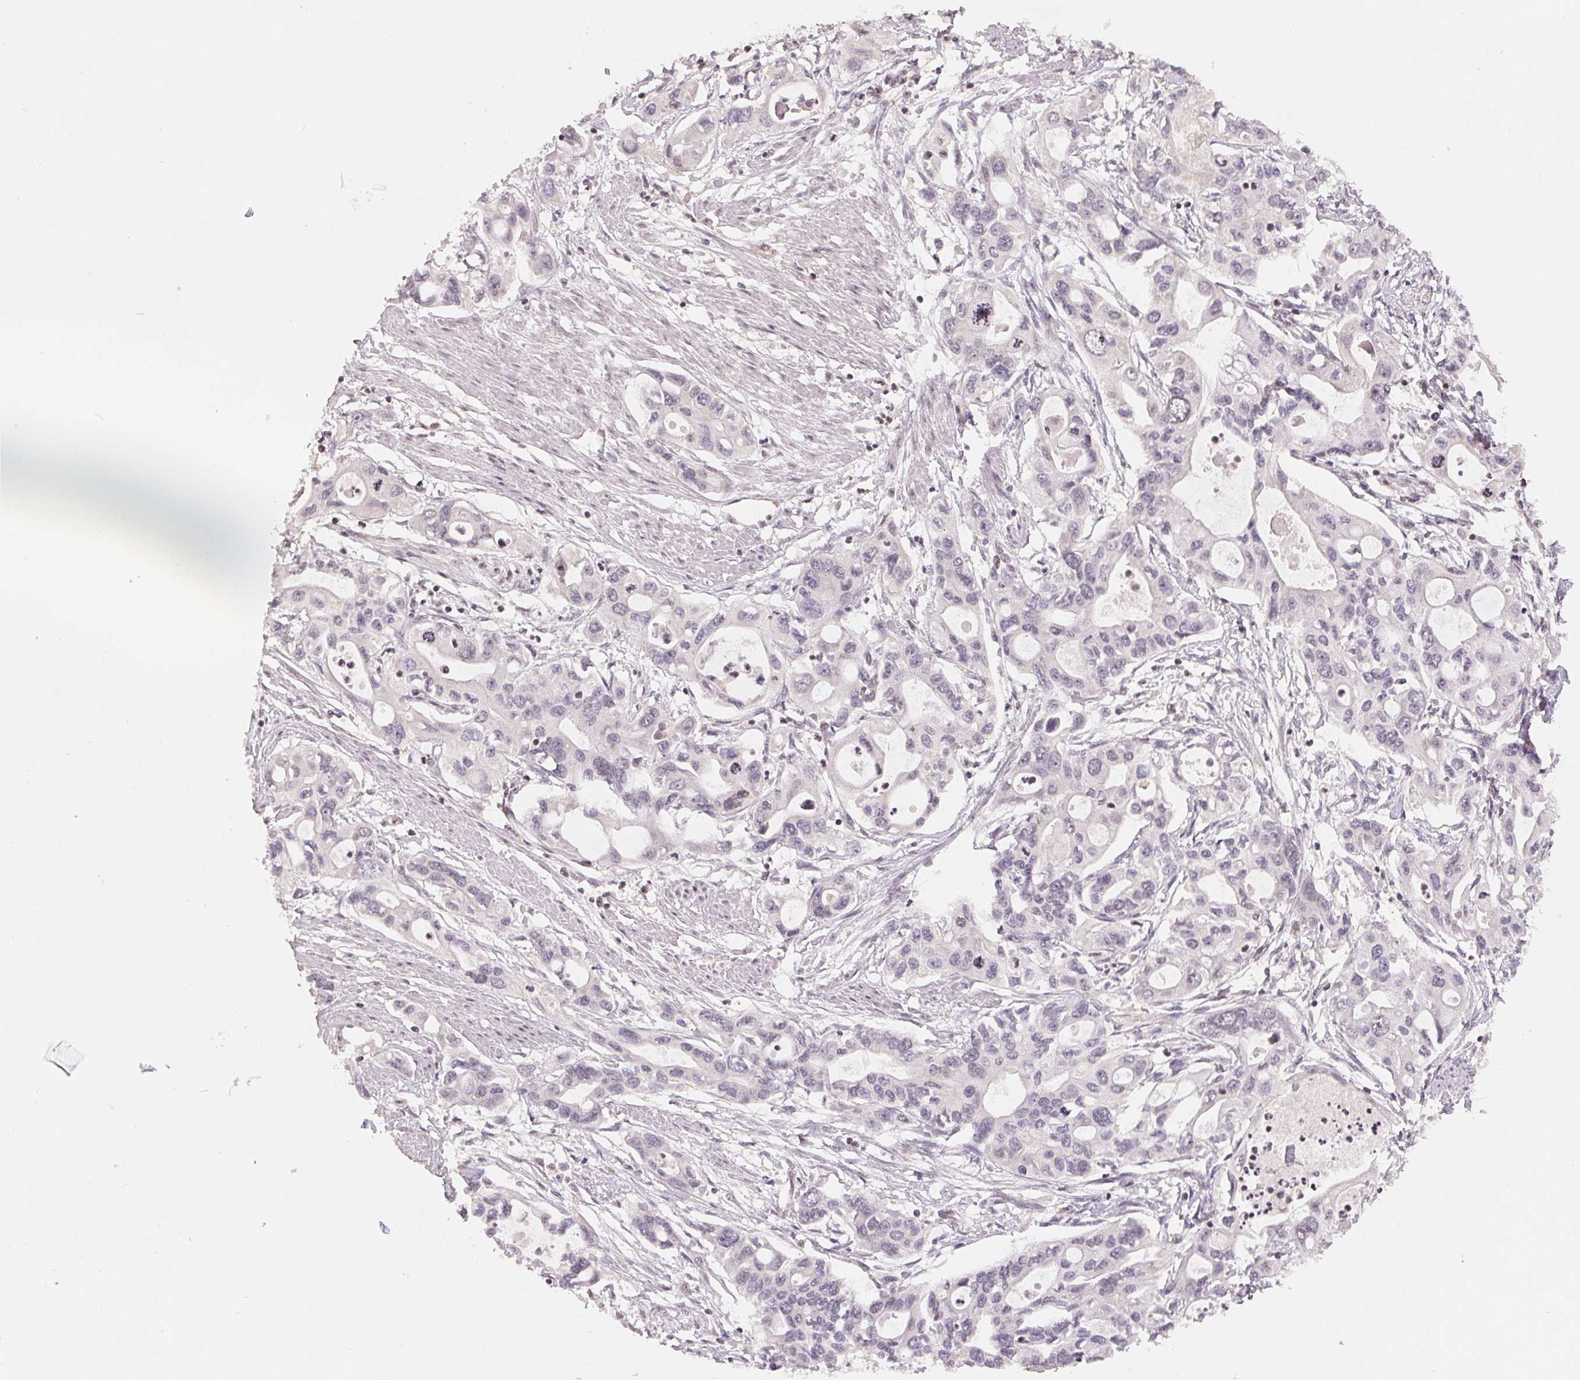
{"staining": {"intensity": "negative", "quantity": "none", "location": "none"}, "tissue": "pancreatic cancer", "cell_type": "Tumor cells", "image_type": "cancer", "snomed": [{"axis": "morphology", "description": "Adenocarcinoma, NOS"}, {"axis": "topography", "description": "Pancreas"}], "caption": "This photomicrograph is of pancreatic adenocarcinoma stained with immunohistochemistry to label a protein in brown with the nuclei are counter-stained blue. There is no expression in tumor cells. (Stains: DAB IHC with hematoxylin counter stain, Microscopy: brightfield microscopy at high magnification).", "gene": "HMGN3", "patient": {"sex": "male", "age": 60}}